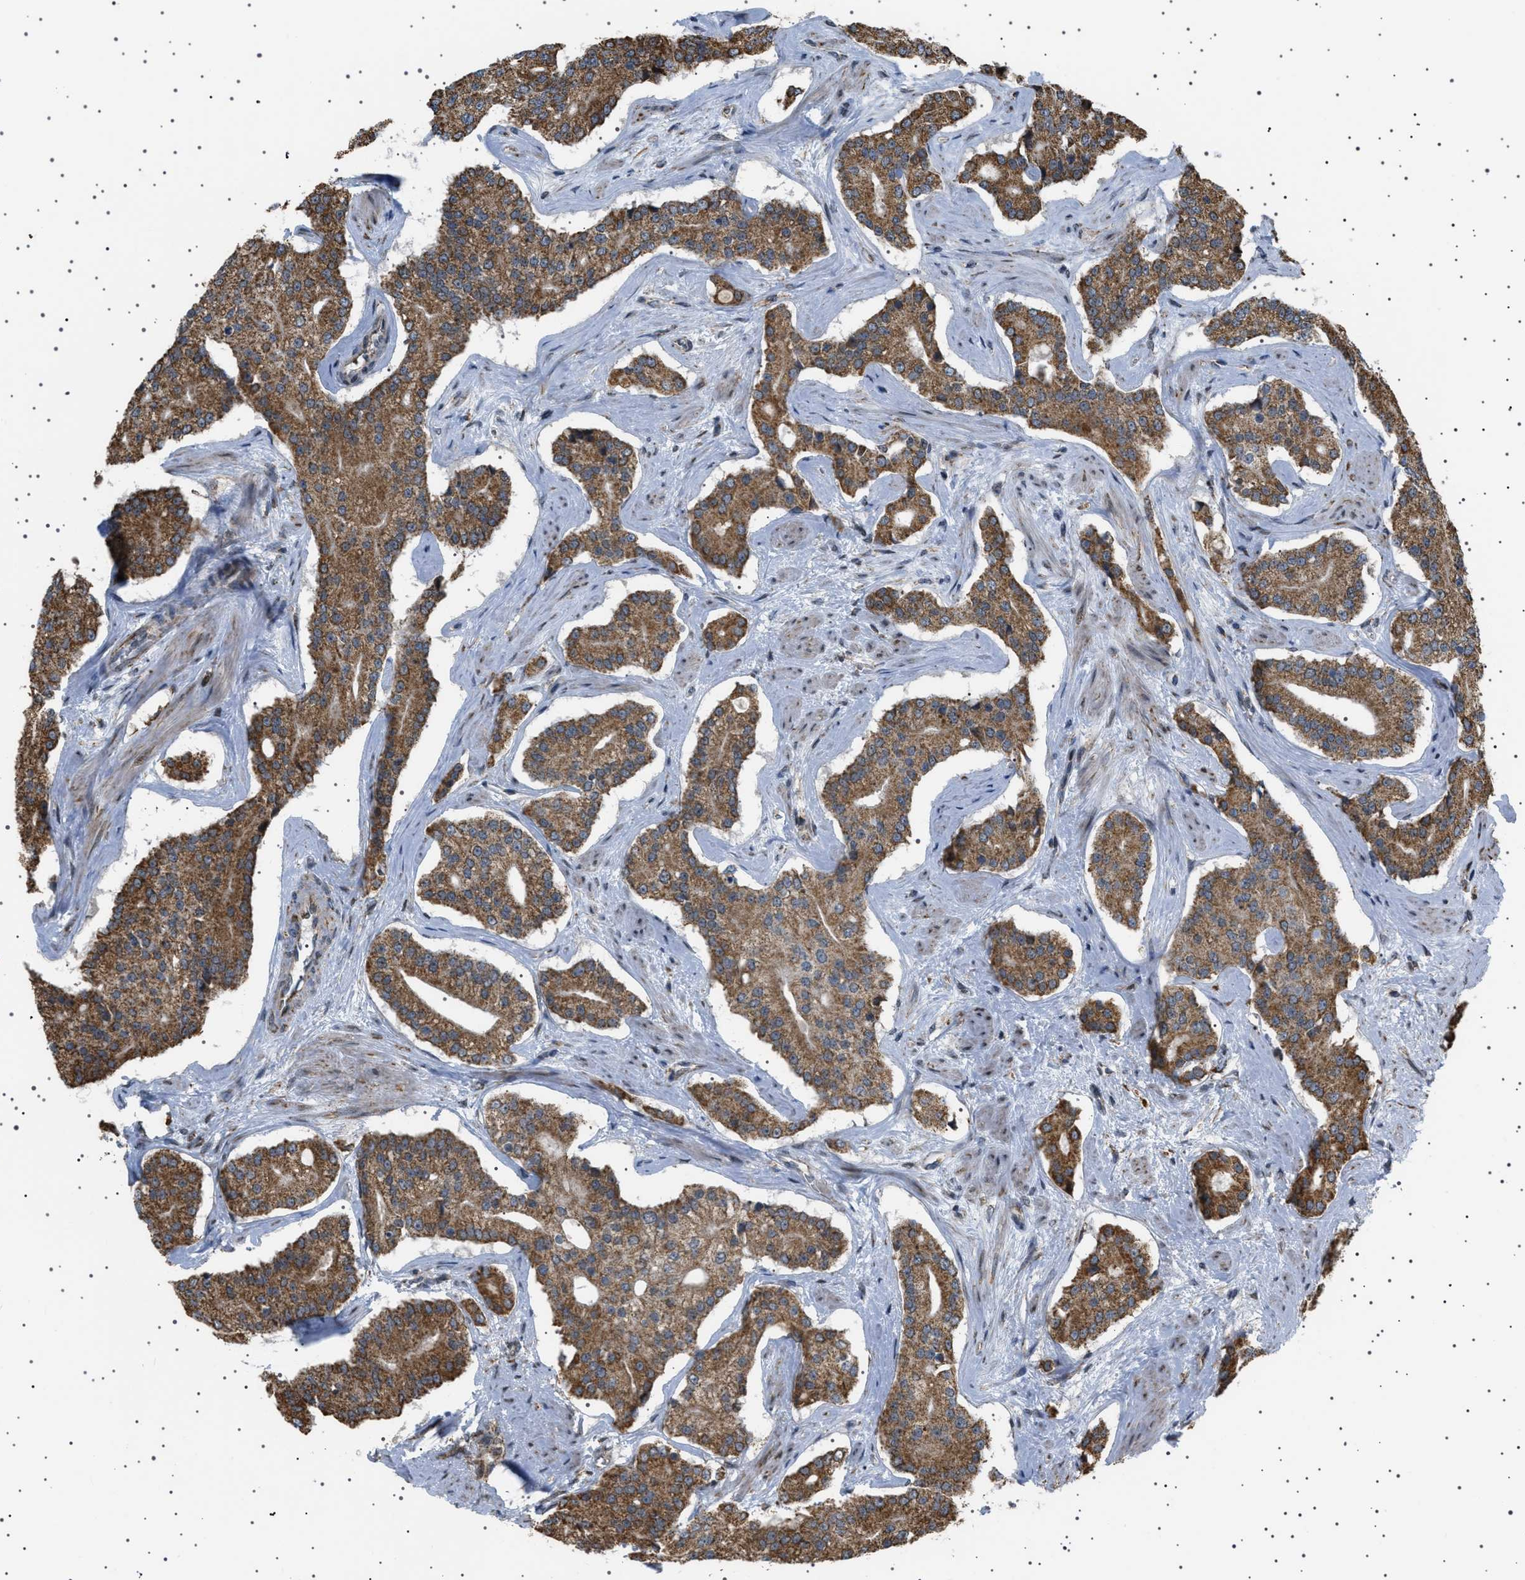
{"staining": {"intensity": "moderate", "quantity": ">75%", "location": "cytoplasmic/membranous"}, "tissue": "prostate cancer", "cell_type": "Tumor cells", "image_type": "cancer", "snomed": [{"axis": "morphology", "description": "Adenocarcinoma, High grade"}, {"axis": "topography", "description": "Prostate"}], "caption": "A micrograph of human prostate cancer (high-grade adenocarcinoma) stained for a protein reveals moderate cytoplasmic/membranous brown staining in tumor cells. (Stains: DAB in brown, nuclei in blue, Microscopy: brightfield microscopy at high magnification).", "gene": "MELK", "patient": {"sex": "male", "age": 71}}